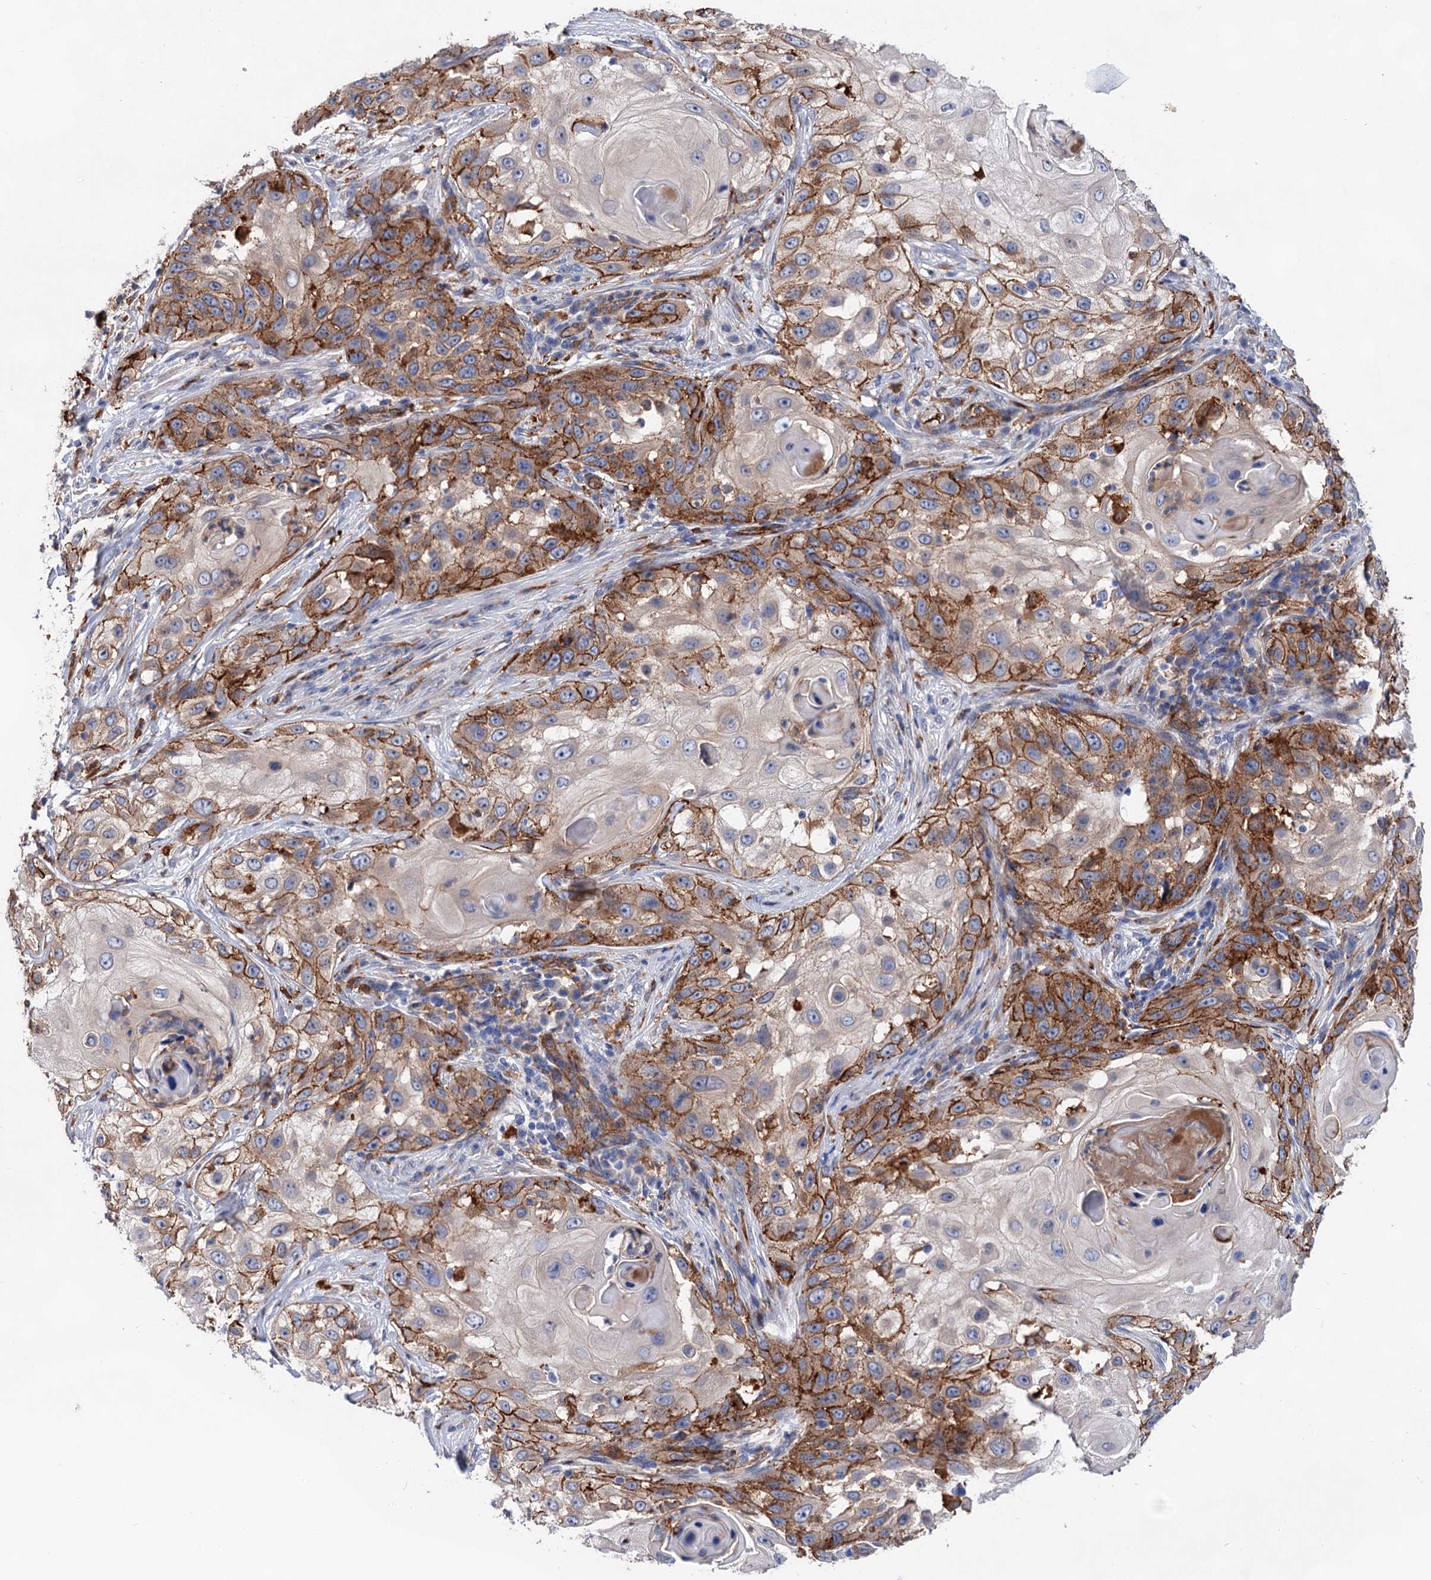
{"staining": {"intensity": "moderate", "quantity": ">75%", "location": "cytoplasmic/membranous"}, "tissue": "skin cancer", "cell_type": "Tumor cells", "image_type": "cancer", "snomed": [{"axis": "morphology", "description": "Squamous cell carcinoma, NOS"}, {"axis": "topography", "description": "Skin"}], "caption": "Brown immunohistochemical staining in skin cancer (squamous cell carcinoma) demonstrates moderate cytoplasmic/membranous expression in approximately >75% of tumor cells.", "gene": "TMTC3", "patient": {"sex": "female", "age": 44}}